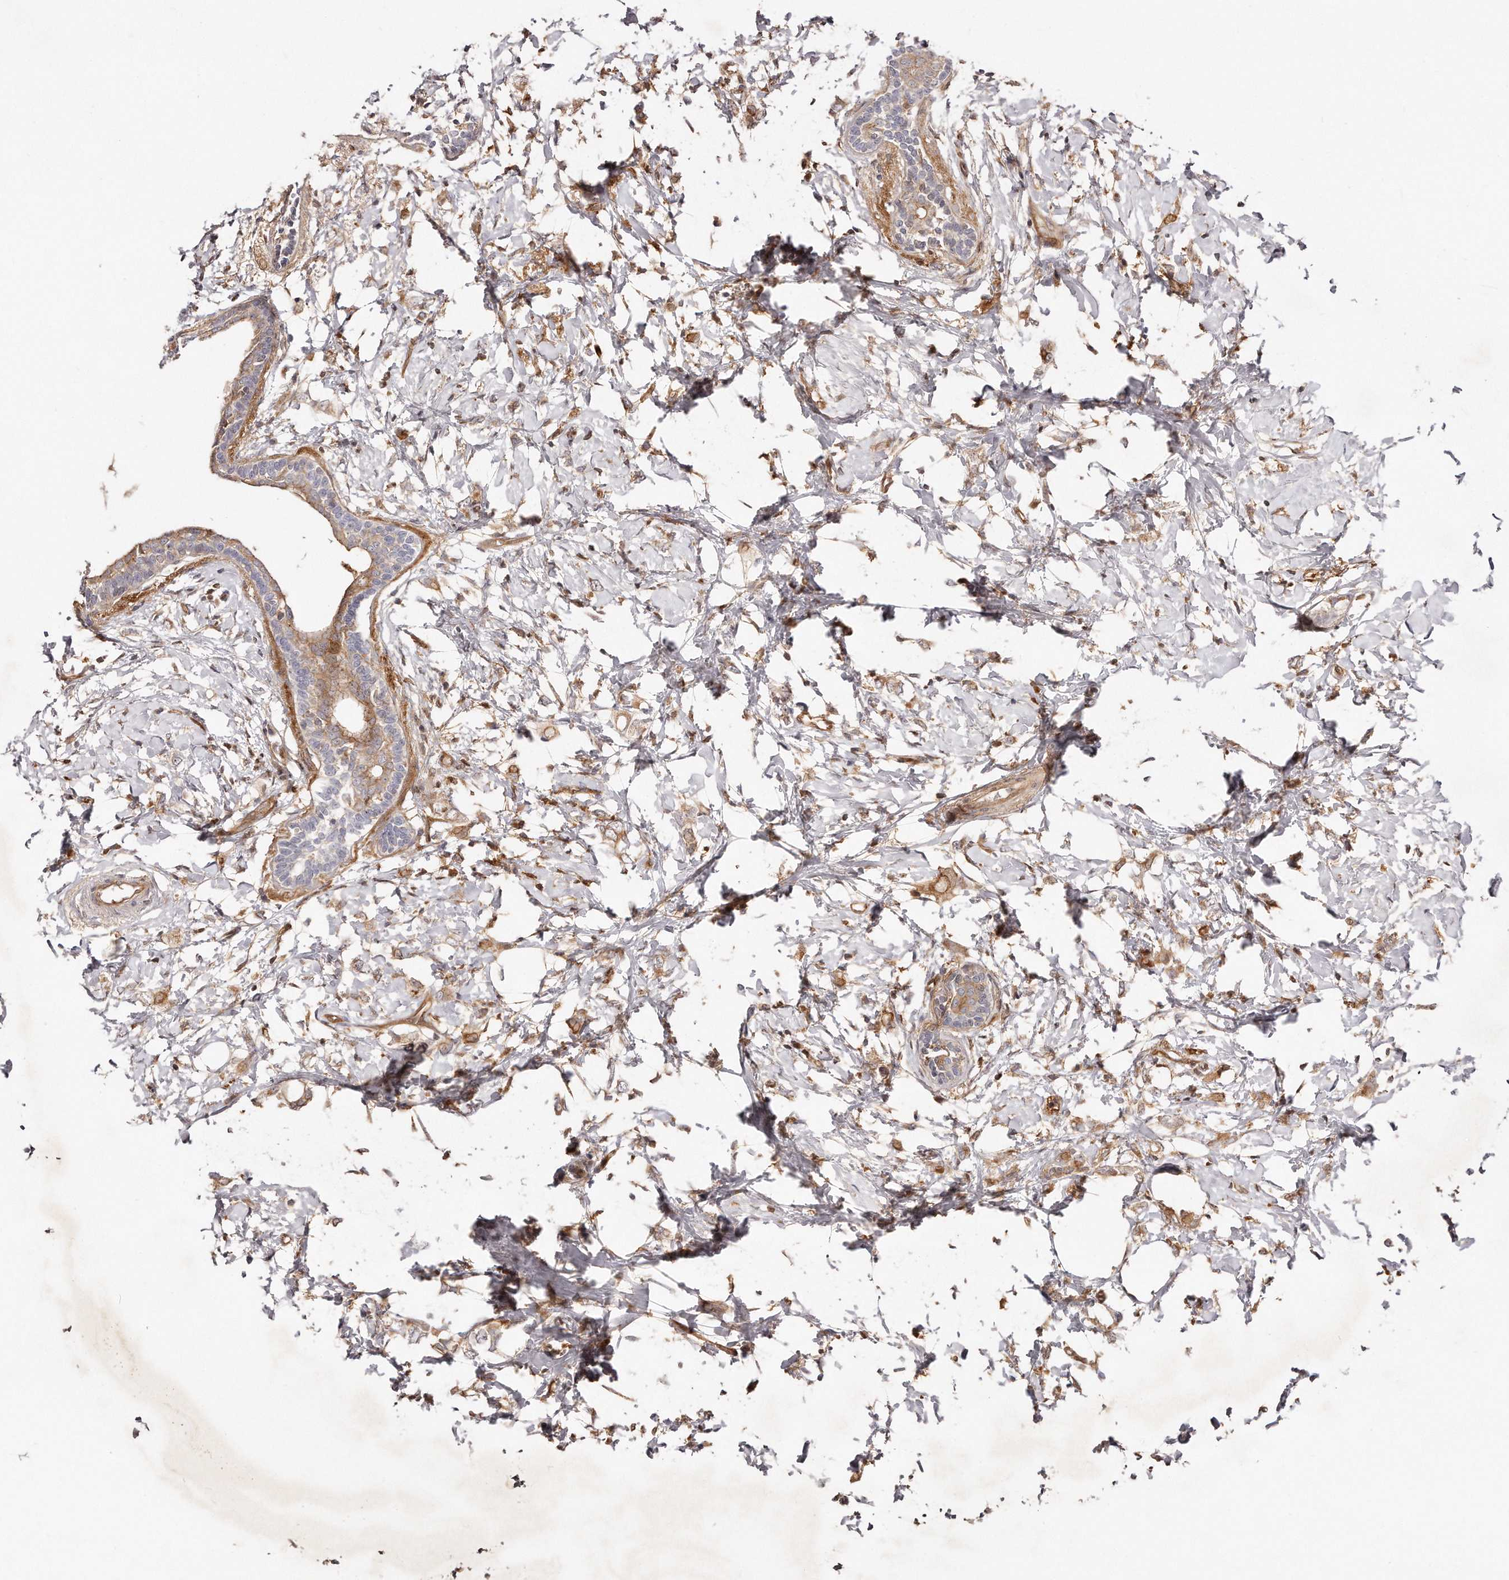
{"staining": {"intensity": "moderate", "quantity": ">75%", "location": "cytoplasmic/membranous"}, "tissue": "breast cancer", "cell_type": "Tumor cells", "image_type": "cancer", "snomed": [{"axis": "morphology", "description": "Normal tissue, NOS"}, {"axis": "morphology", "description": "Lobular carcinoma"}, {"axis": "topography", "description": "Breast"}], "caption": "Immunohistochemistry (IHC) of human breast cancer (lobular carcinoma) demonstrates medium levels of moderate cytoplasmic/membranous expression in approximately >75% of tumor cells.", "gene": "GBP4", "patient": {"sex": "female", "age": 47}}